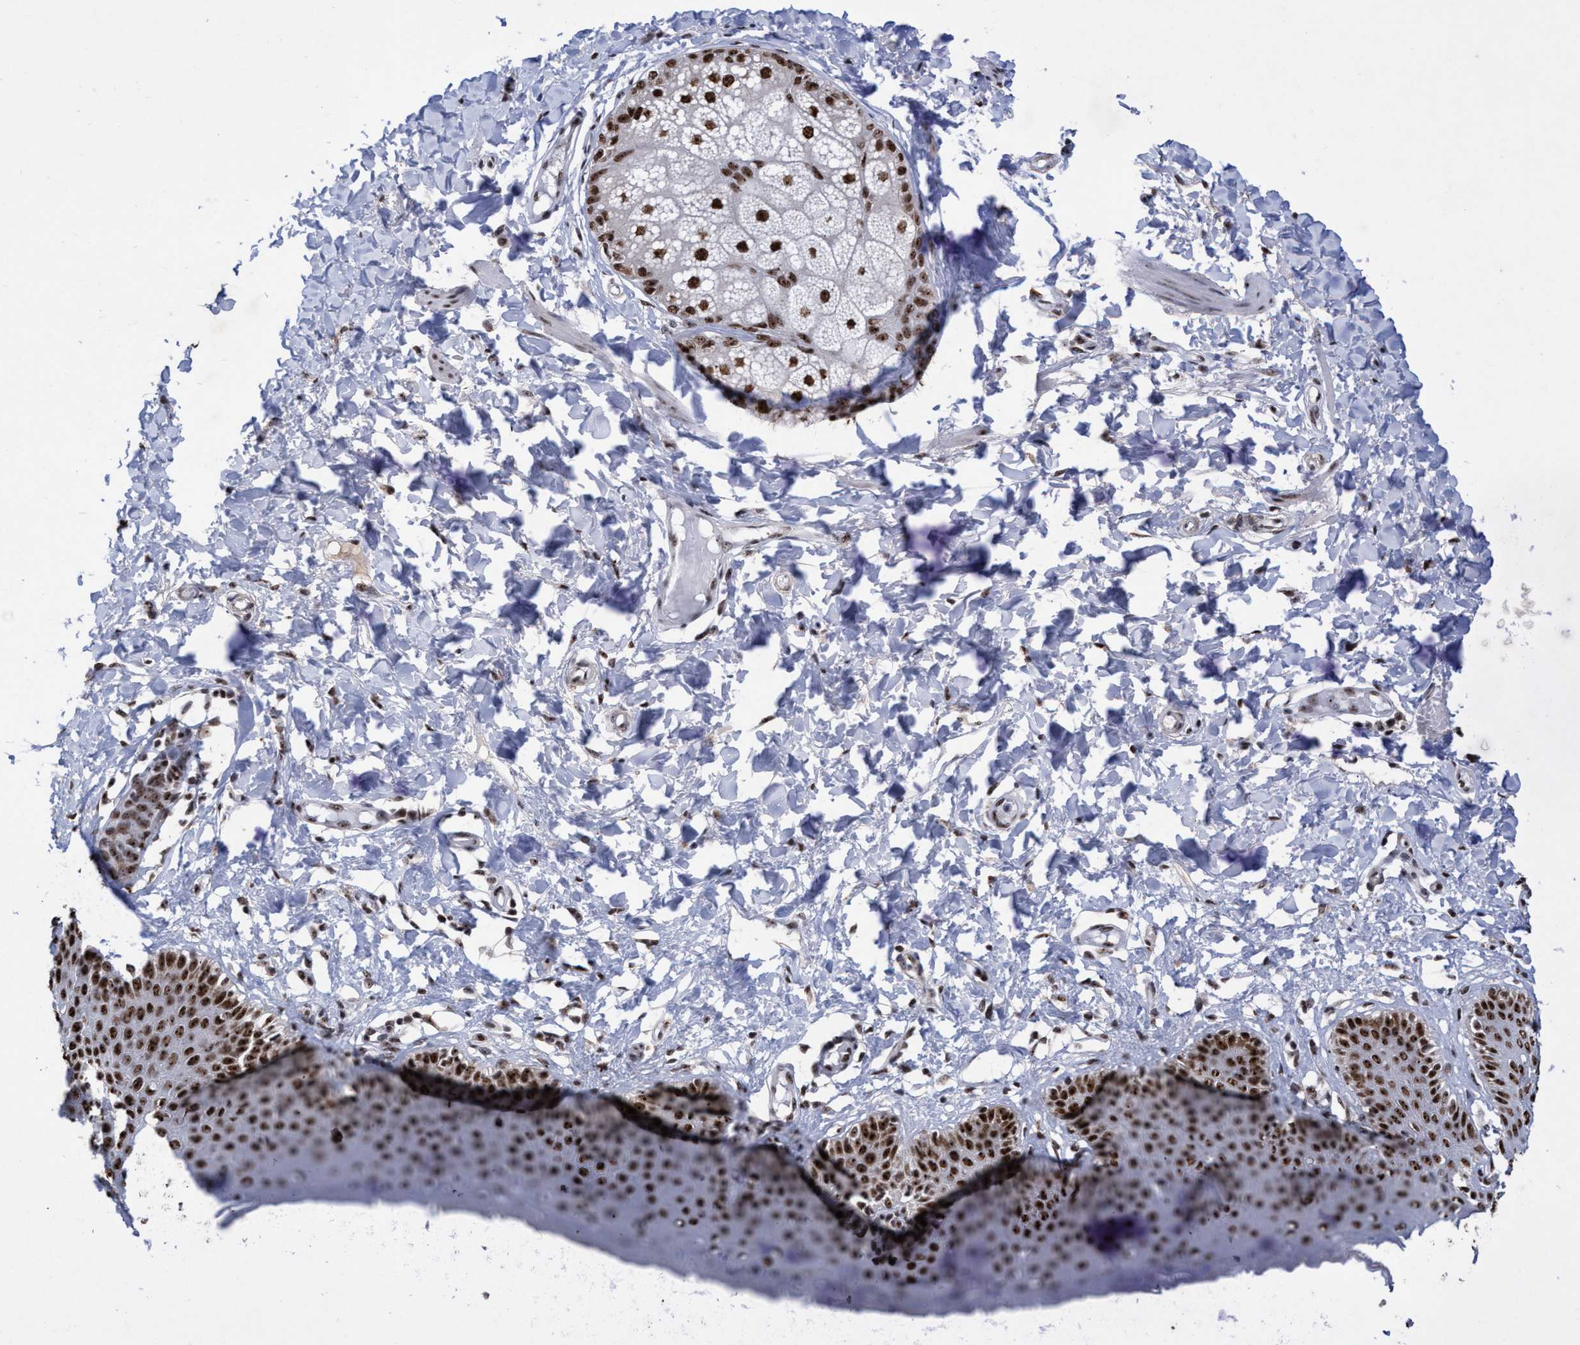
{"staining": {"intensity": "strong", "quantity": ">75%", "location": "nuclear"}, "tissue": "skin", "cell_type": "Epidermal cells", "image_type": "normal", "snomed": [{"axis": "morphology", "description": "Normal tissue, NOS"}, {"axis": "topography", "description": "Vulva"}], "caption": "IHC micrograph of normal skin: skin stained using immunohistochemistry (IHC) demonstrates high levels of strong protein expression localized specifically in the nuclear of epidermal cells, appearing as a nuclear brown color.", "gene": "EFCAB10", "patient": {"sex": "female", "age": 66}}